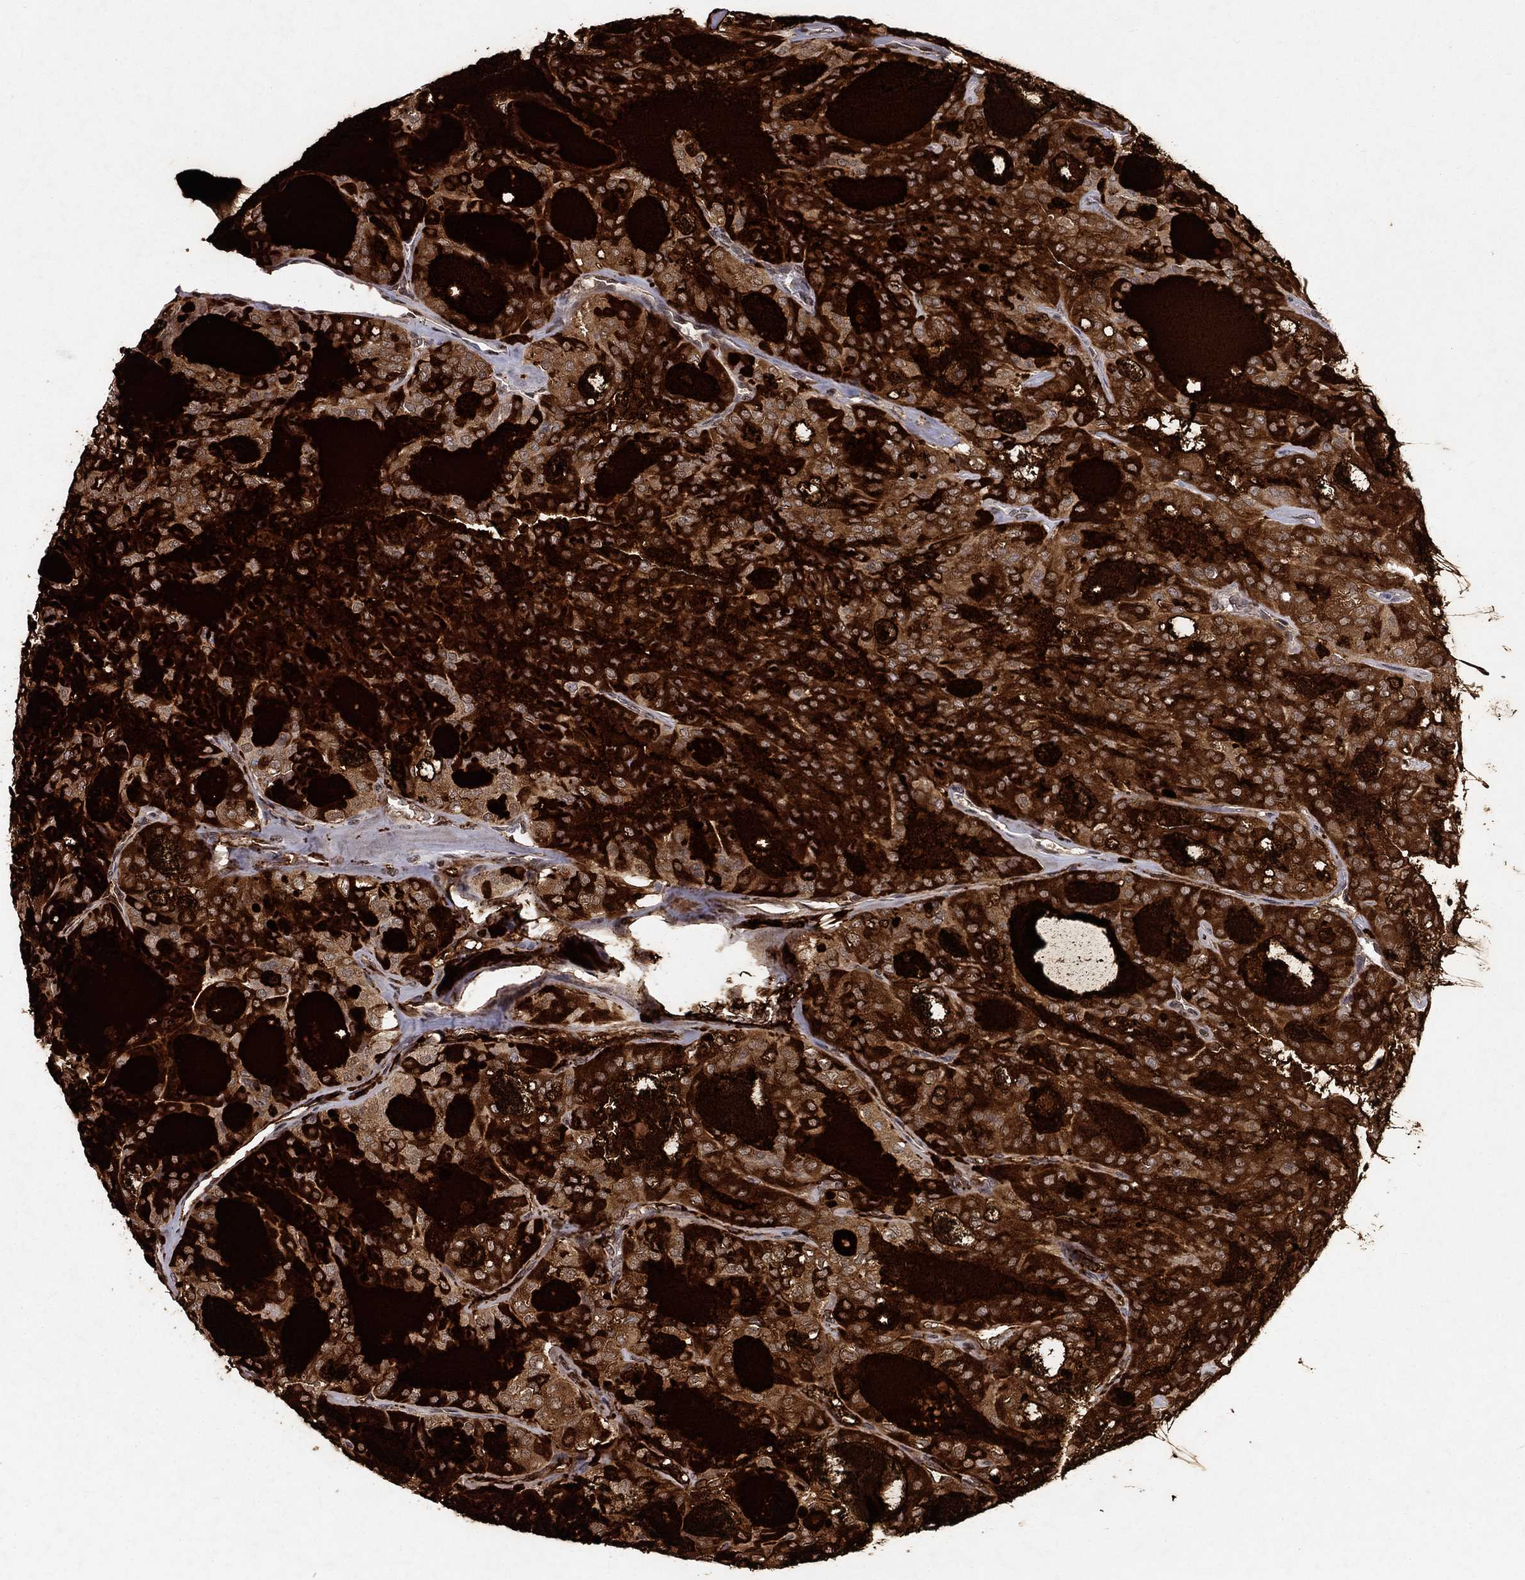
{"staining": {"intensity": "strong", "quantity": ">75%", "location": "cytoplasmic/membranous"}, "tissue": "thyroid cancer", "cell_type": "Tumor cells", "image_type": "cancer", "snomed": [{"axis": "morphology", "description": "Follicular adenoma carcinoma, NOS"}, {"axis": "topography", "description": "Thyroid gland"}], "caption": "Immunohistochemical staining of thyroid cancer demonstrates high levels of strong cytoplasmic/membranous staining in about >75% of tumor cells.", "gene": "CRTC1", "patient": {"sex": "male", "age": 75}}